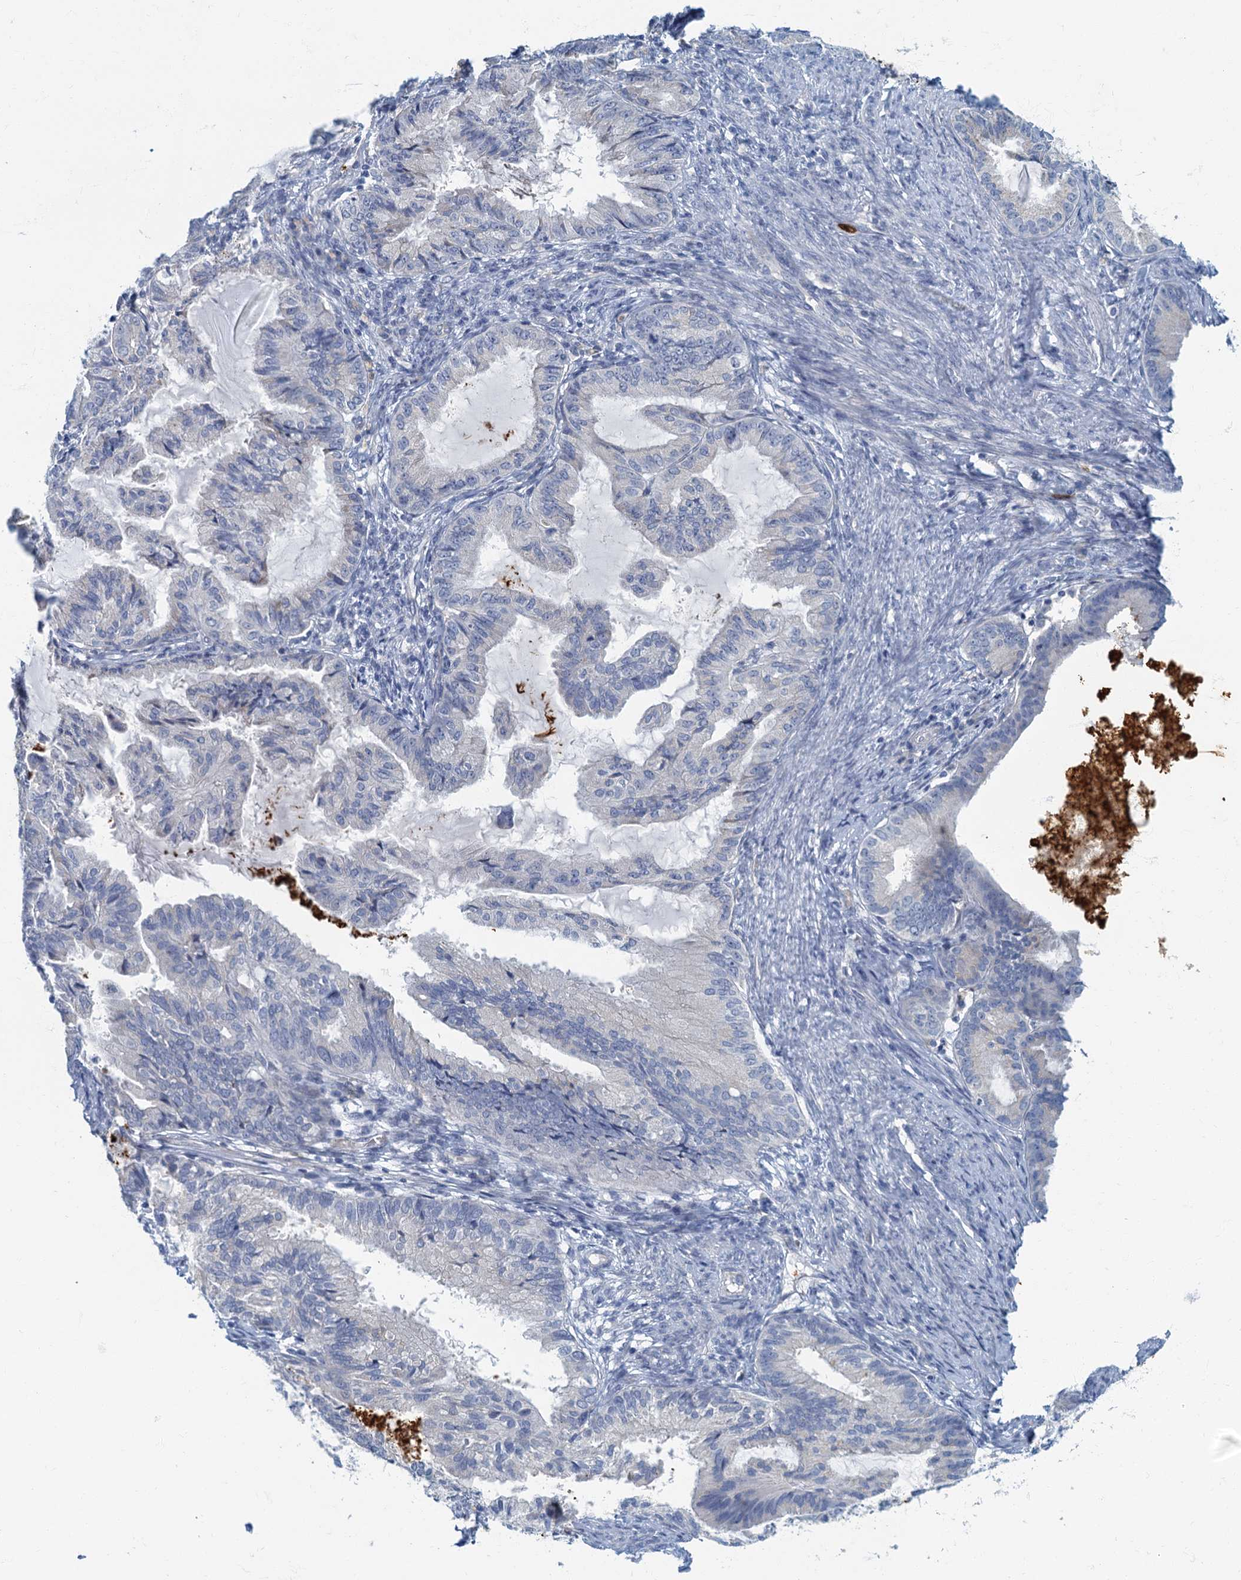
{"staining": {"intensity": "negative", "quantity": "none", "location": "none"}, "tissue": "endometrial cancer", "cell_type": "Tumor cells", "image_type": "cancer", "snomed": [{"axis": "morphology", "description": "Adenocarcinoma, NOS"}, {"axis": "topography", "description": "Endometrium"}], "caption": "This is an immunohistochemistry (IHC) histopathology image of human adenocarcinoma (endometrial). There is no positivity in tumor cells.", "gene": "ANKDD1A", "patient": {"sex": "female", "age": 86}}